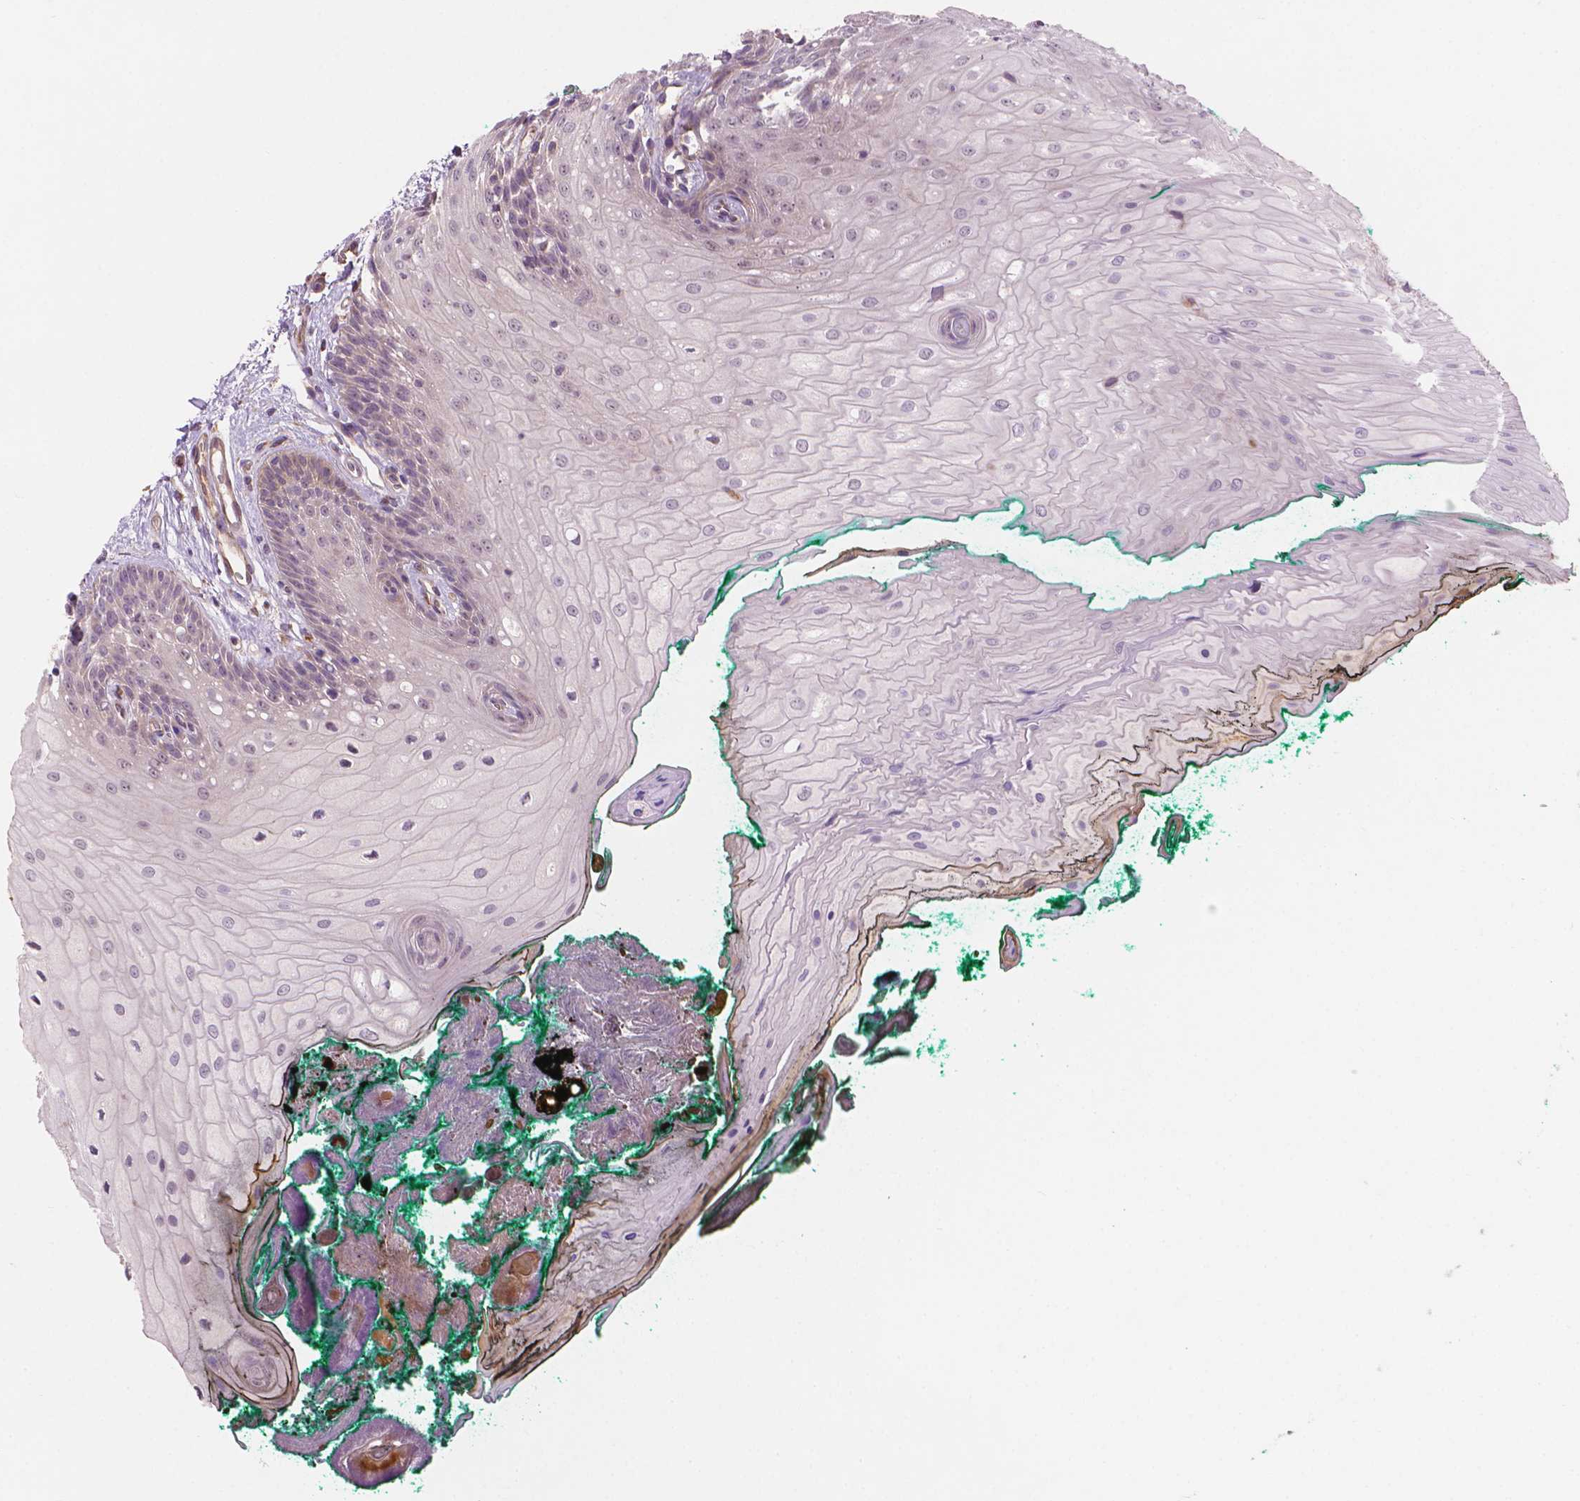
{"staining": {"intensity": "negative", "quantity": "none", "location": "none"}, "tissue": "oral mucosa", "cell_type": "Squamous epithelial cells", "image_type": "normal", "snomed": [{"axis": "morphology", "description": "Normal tissue, NOS"}, {"axis": "topography", "description": "Oral tissue"}], "caption": "This histopathology image is of normal oral mucosa stained with immunohistochemistry to label a protein in brown with the nuclei are counter-stained blue. There is no expression in squamous epithelial cells. Nuclei are stained in blue.", "gene": "AMMECR1L", "patient": {"sex": "female", "age": 68}}